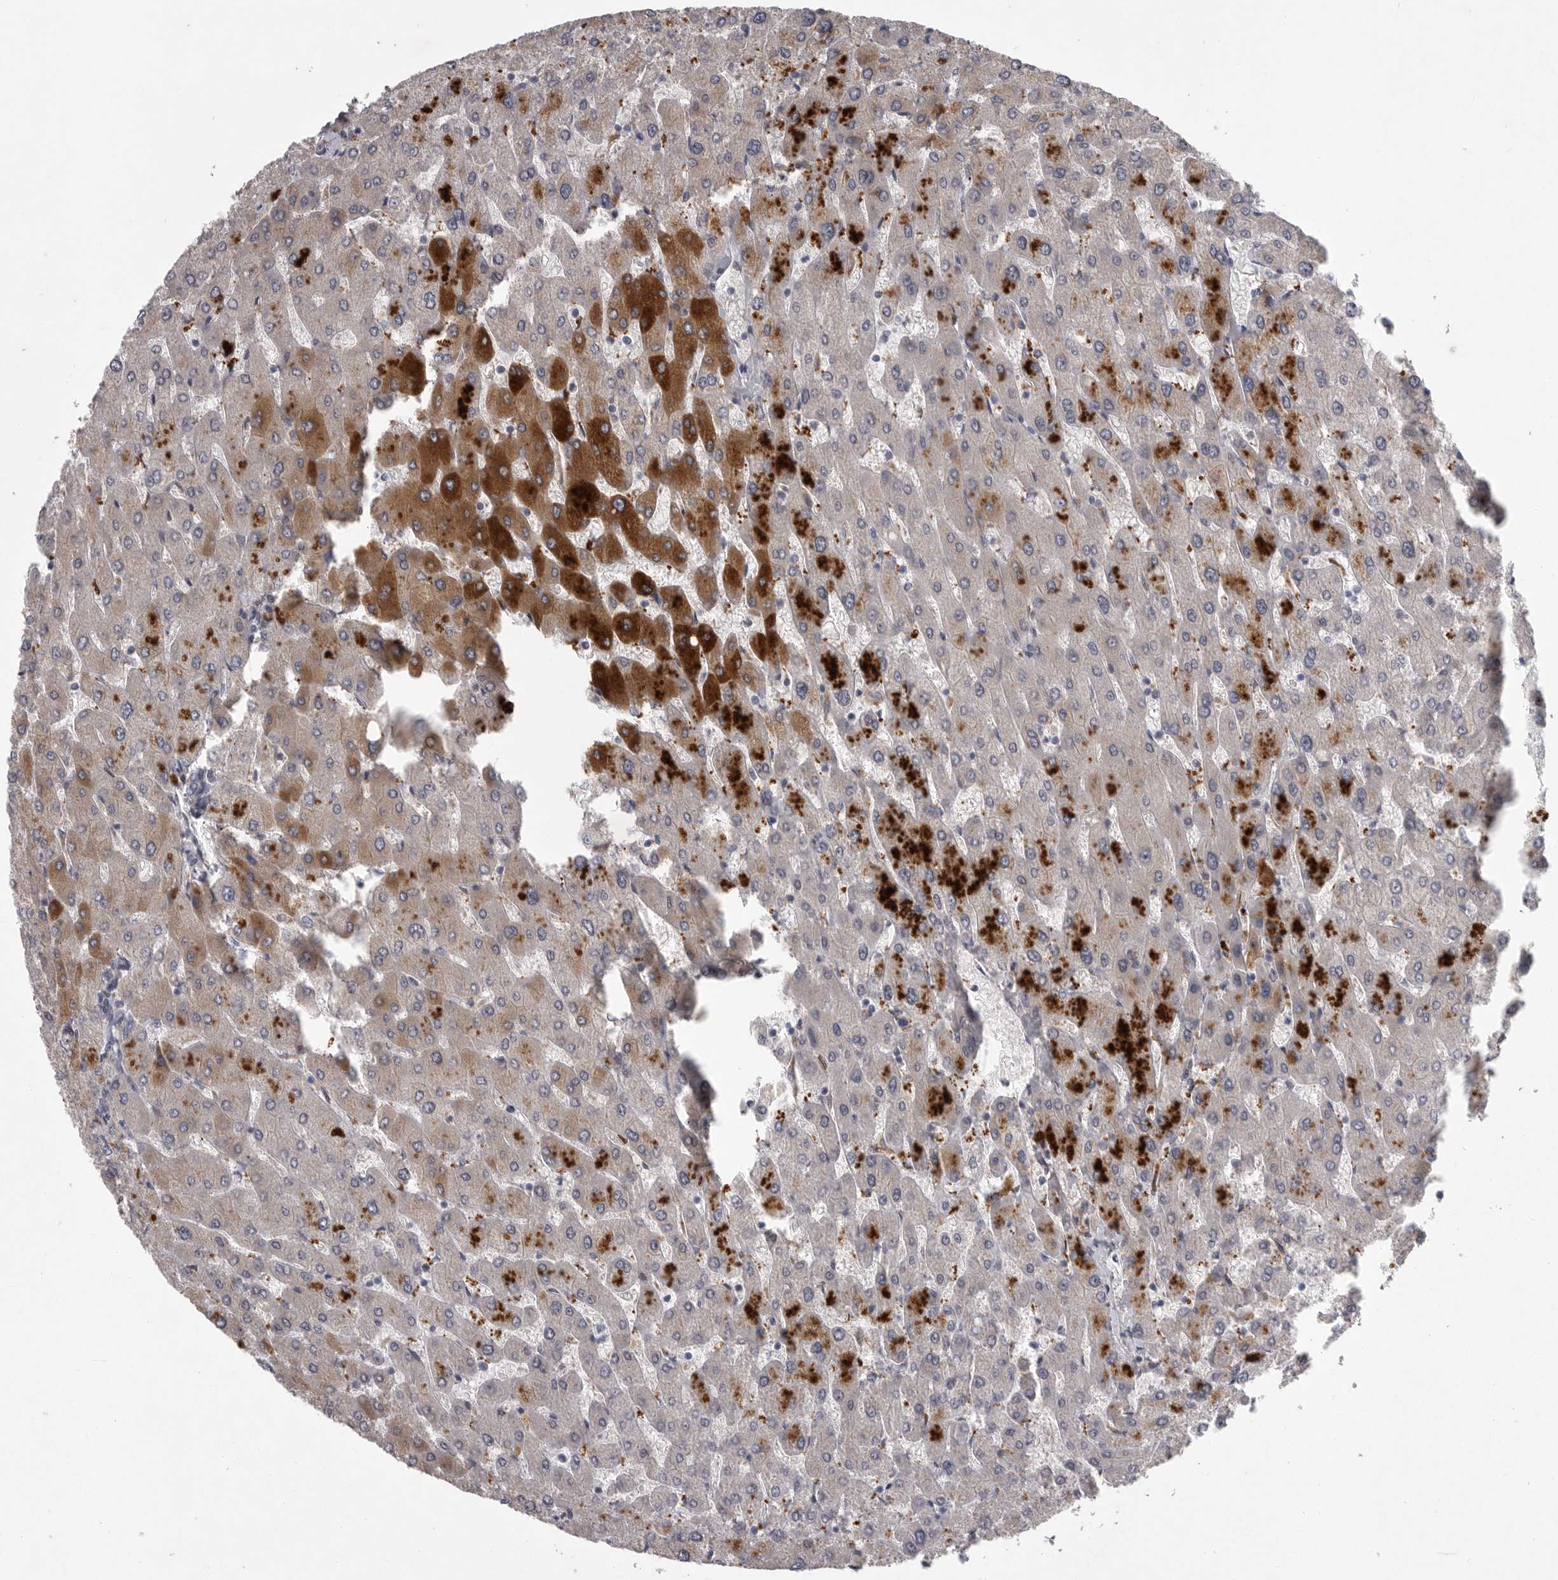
{"staining": {"intensity": "negative", "quantity": "none", "location": "none"}, "tissue": "liver", "cell_type": "Cholangiocytes", "image_type": "normal", "snomed": [{"axis": "morphology", "description": "Normal tissue, NOS"}, {"axis": "topography", "description": "Liver"}], "caption": "A high-resolution micrograph shows immunohistochemistry staining of benign liver, which reveals no significant positivity in cholangiocytes. (Brightfield microscopy of DAB IHC at high magnification).", "gene": "CRP", "patient": {"sex": "male", "age": 55}}